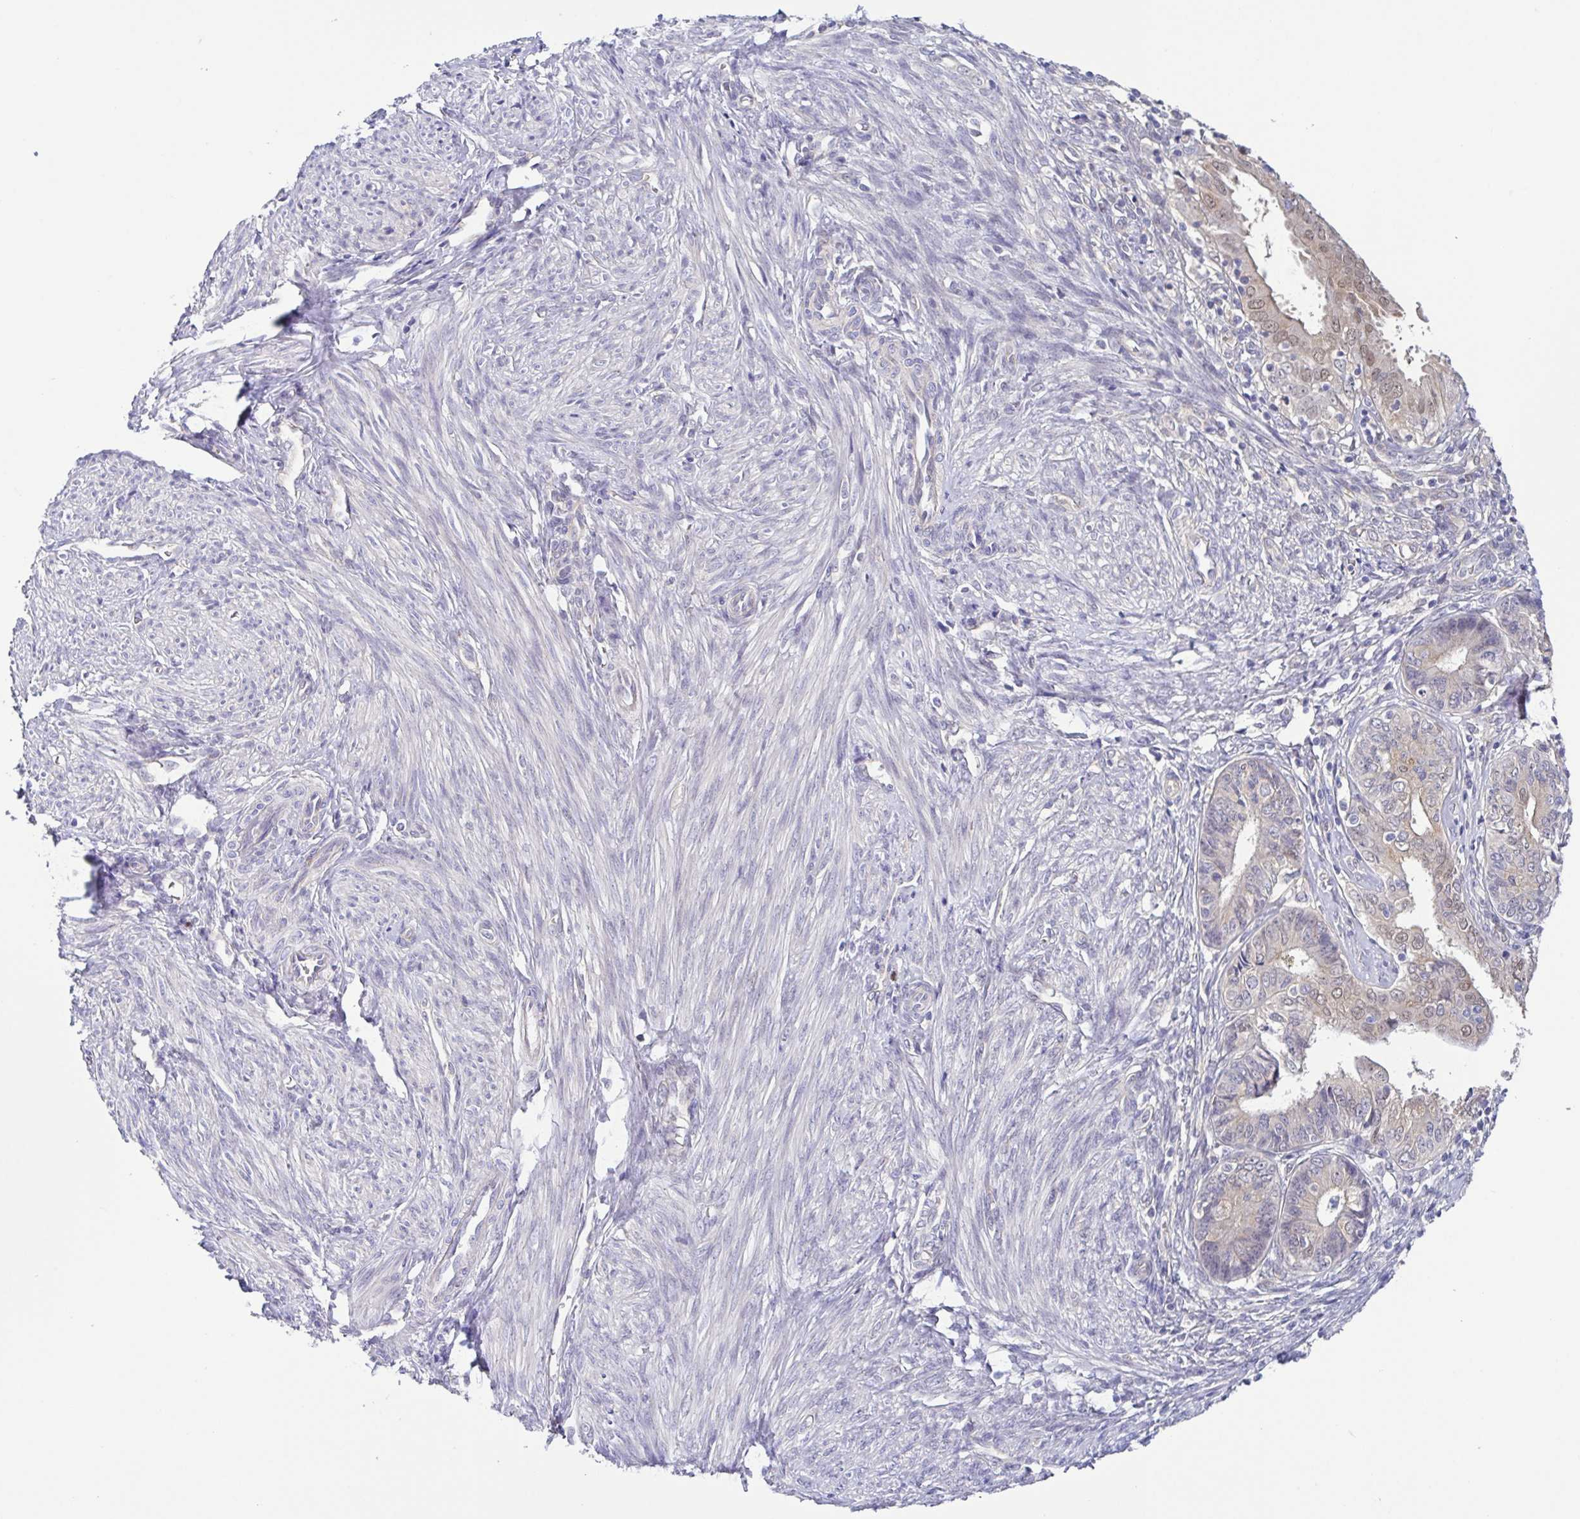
{"staining": {"intensity": "weak", "quantity": "<25%", "location": "nuclear"}, "tissue": "endometrial cancer", "cell_type": "Tumor cells", "image_type": "cancer", "snomed": [{"axis": "morphology", "description": "Adenocarcinoma, NOS"}, {"axis": "topography", "description": "Endometrium"}], "caption": "Immunohistochemistry image of neoplastic tissue: endometrial cancer (adenocarcinoma) stained with DAB shows no significant protein expression in tumor cells. Brightfield microscopy of immunohistochemistry stained with DAB (3,3'-diaminobenzidine) (brown) and hematoxylin (blue), captured at high magnification.", "gene": "UBE2Q1", "patient": {"sex": "female", "age": 68}}